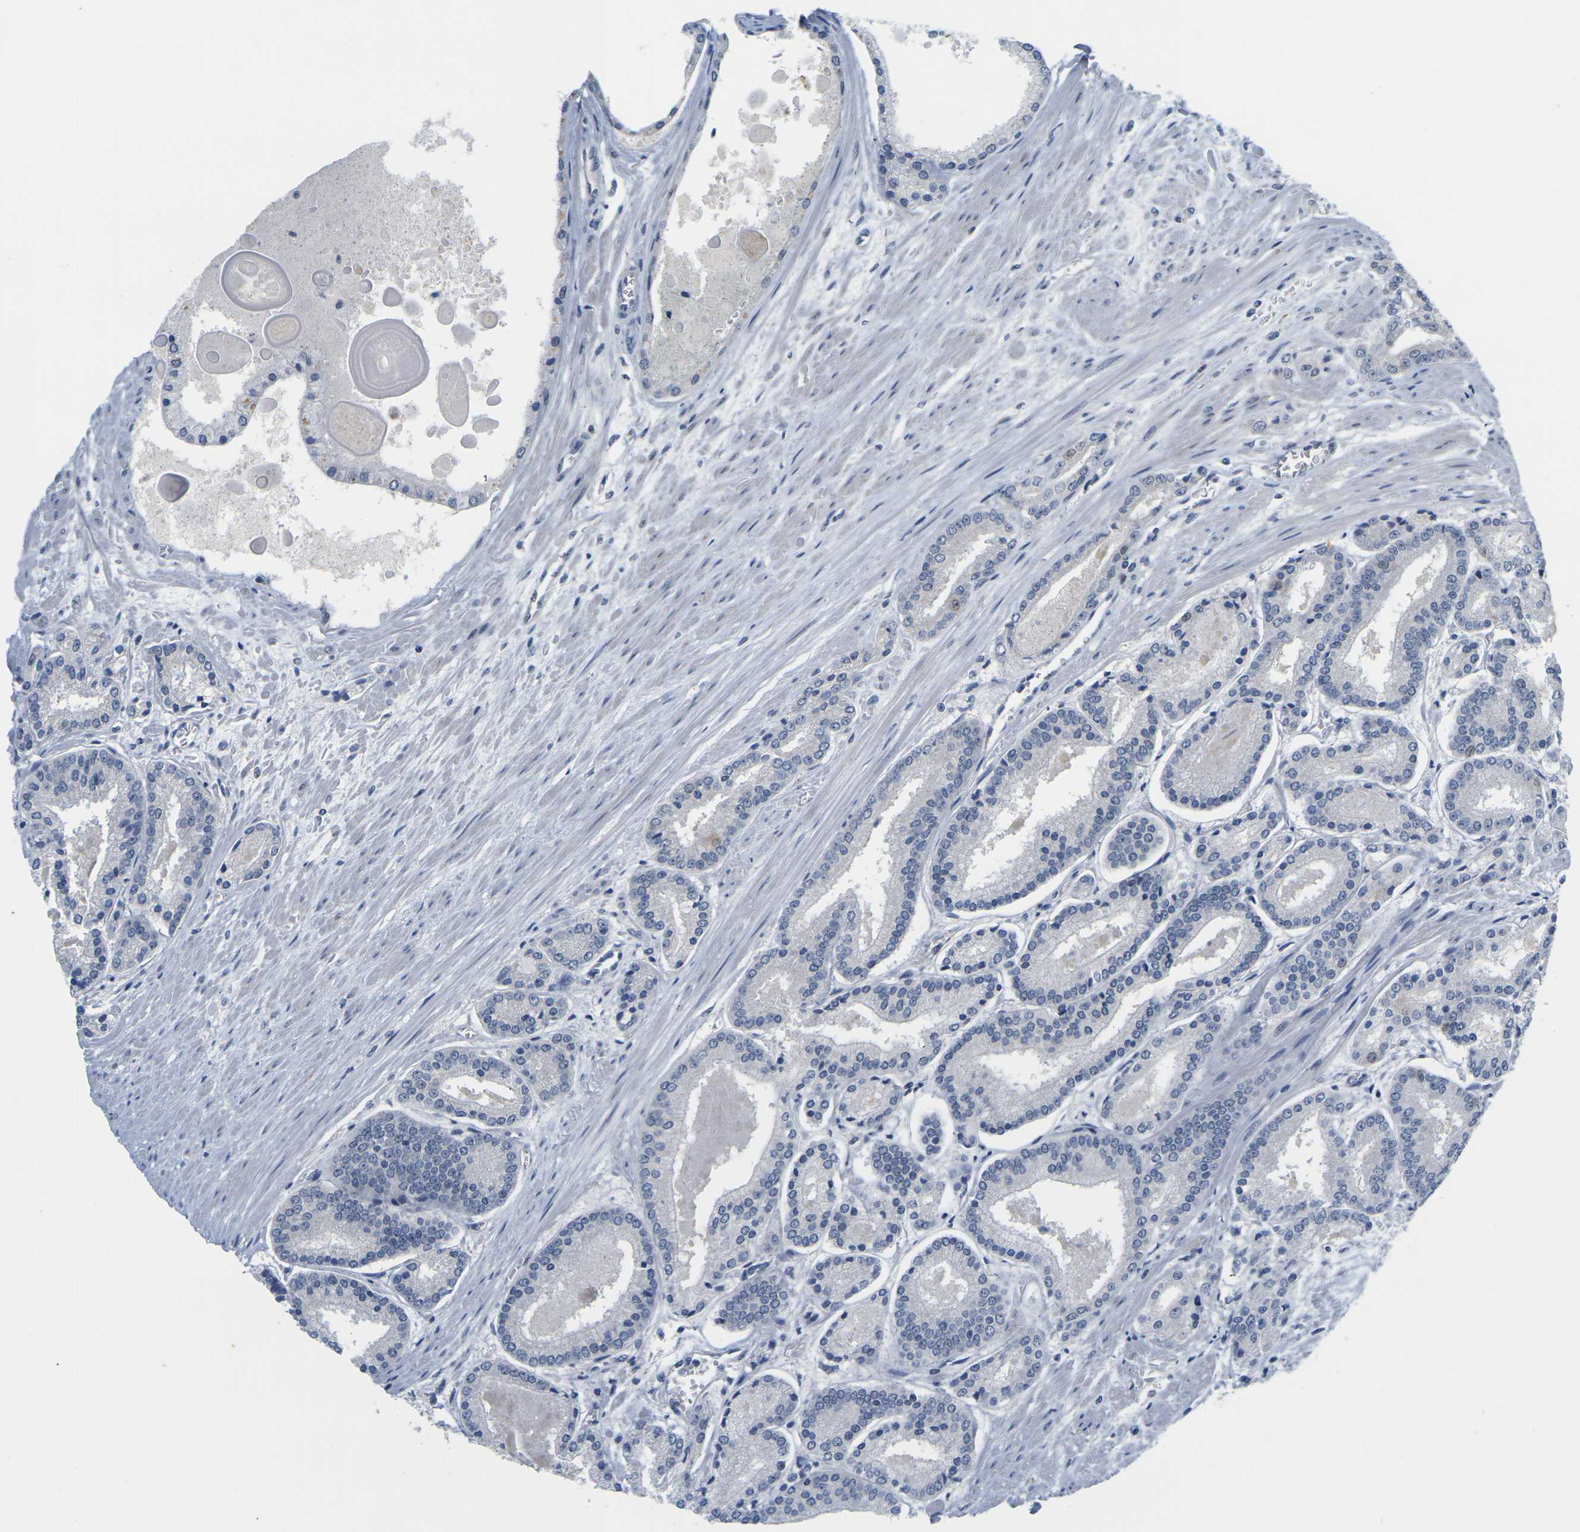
{"staining": {"intensity": "negative", "quantity": "none", "location": "none"}, "tissue": "prostate cancer", "cell_type": "Tumor cells", "image_type": "cancer", "snomed": [{"axis": "morphology", "description": "Adenocarcinoma, Low grade"}, {"axis": "topography", "description": "Prostate"}], "caption": "The immunohistochemistry (IHC) image has no significant positivity in tumor cells of prostate low-grade adenocarcinoma tissue.", "gene": "CDK2", "patient": {"sex": "male", "age": 59}}